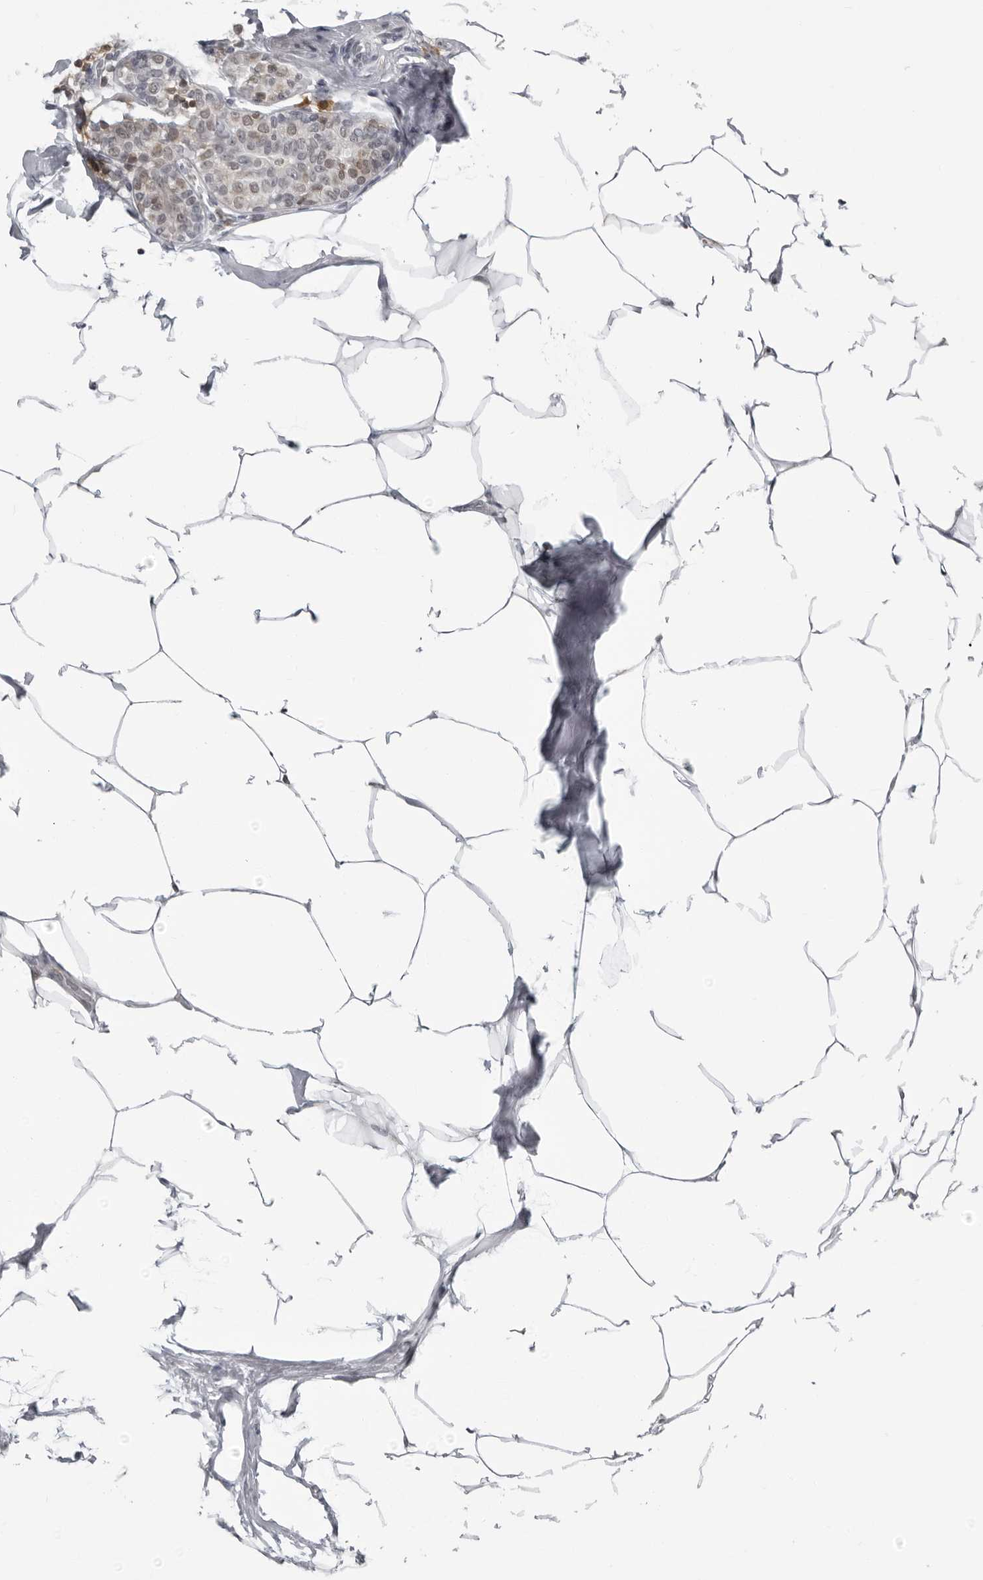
{"staining": {"intensity": "weak", "quantity": ">75%", "location": "nuclear"}, "tissue": "breast cancer", "cell_type": "Tumor cells", "image_type": "cancer", "snomed": [{"axis": "morphology", "description": "Lobular carcinoma, in situ"}, {"axis": "morphology", "description": "Lobular carcinoma"}, {"axis": "topography", "description": "Breast"}], "caption": "High-magnification brightfield microscopy of breast cancer (lobular carcinoma) stained with DAB (3,3'-diaminobenzidine) (brown) and counterstained with hematoxylin (blue). tumor cells exhibit weak nuclear positivity is appreciated in about>75% of cells.", "gene": "RTCA", "patient": {"sex": "female", "age": 41}}